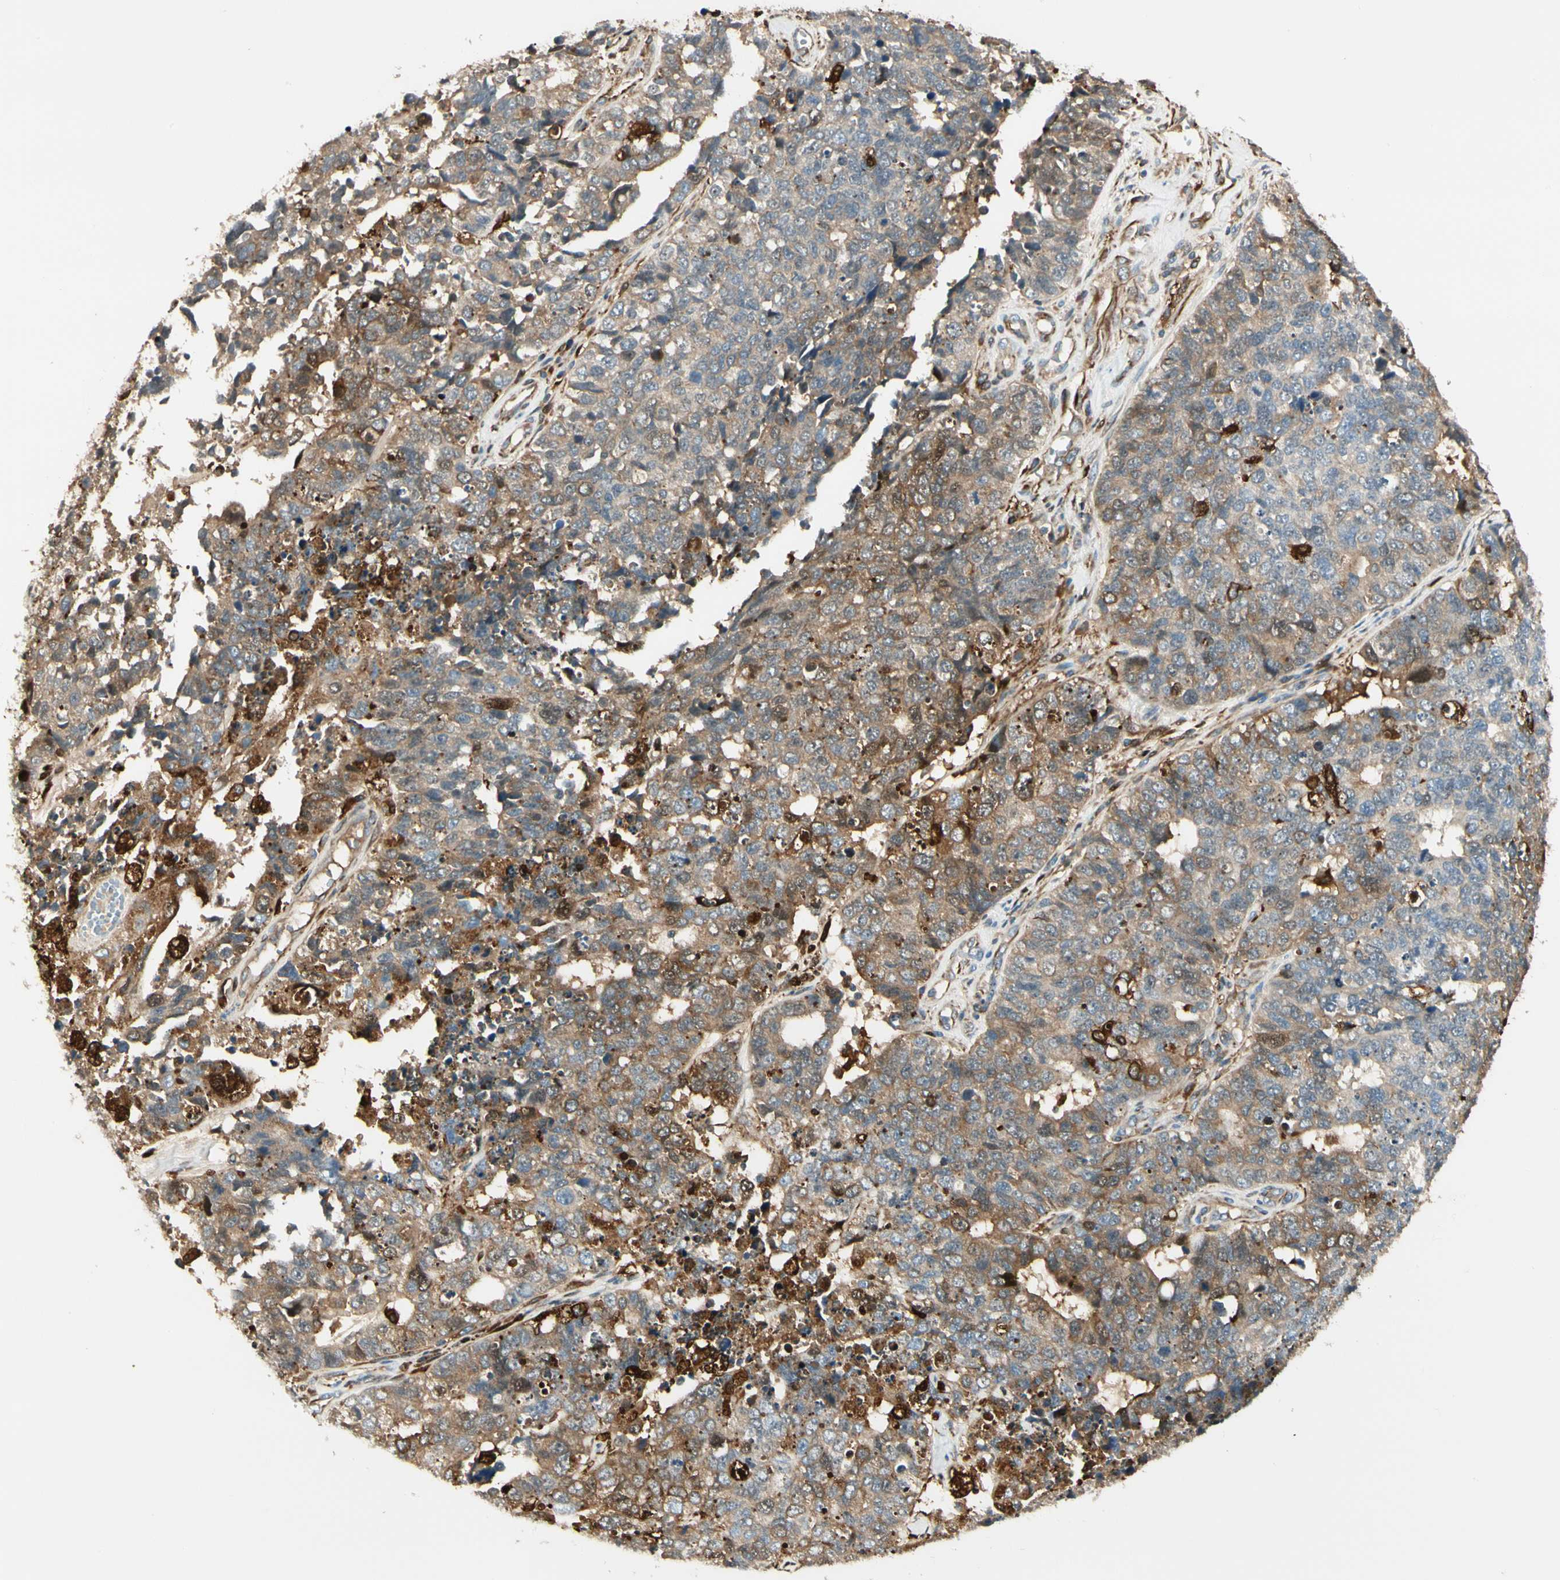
{"staining": {"intensity": "moderate", "quantity": "<25%", "location": "cytoplasmic/membranous"}, "tissue": "cervical cancer", "cell_type": "Tumor cells", "image_type": "cancer", "snomed": [{"axis": "morphology", "description": "Squamous cell carcinoma, NOS"}, {"axis": "topography", "description": "Cervix"}], "caption": "Squamous cell carcinoma (cervical) stained for a protein (brown) shows moderate cytoplasmic/membranous positive expression in approximately <25% of tumor cells.", "gene": "FTH1", "patient": {"sex": "female", "age": 63}}